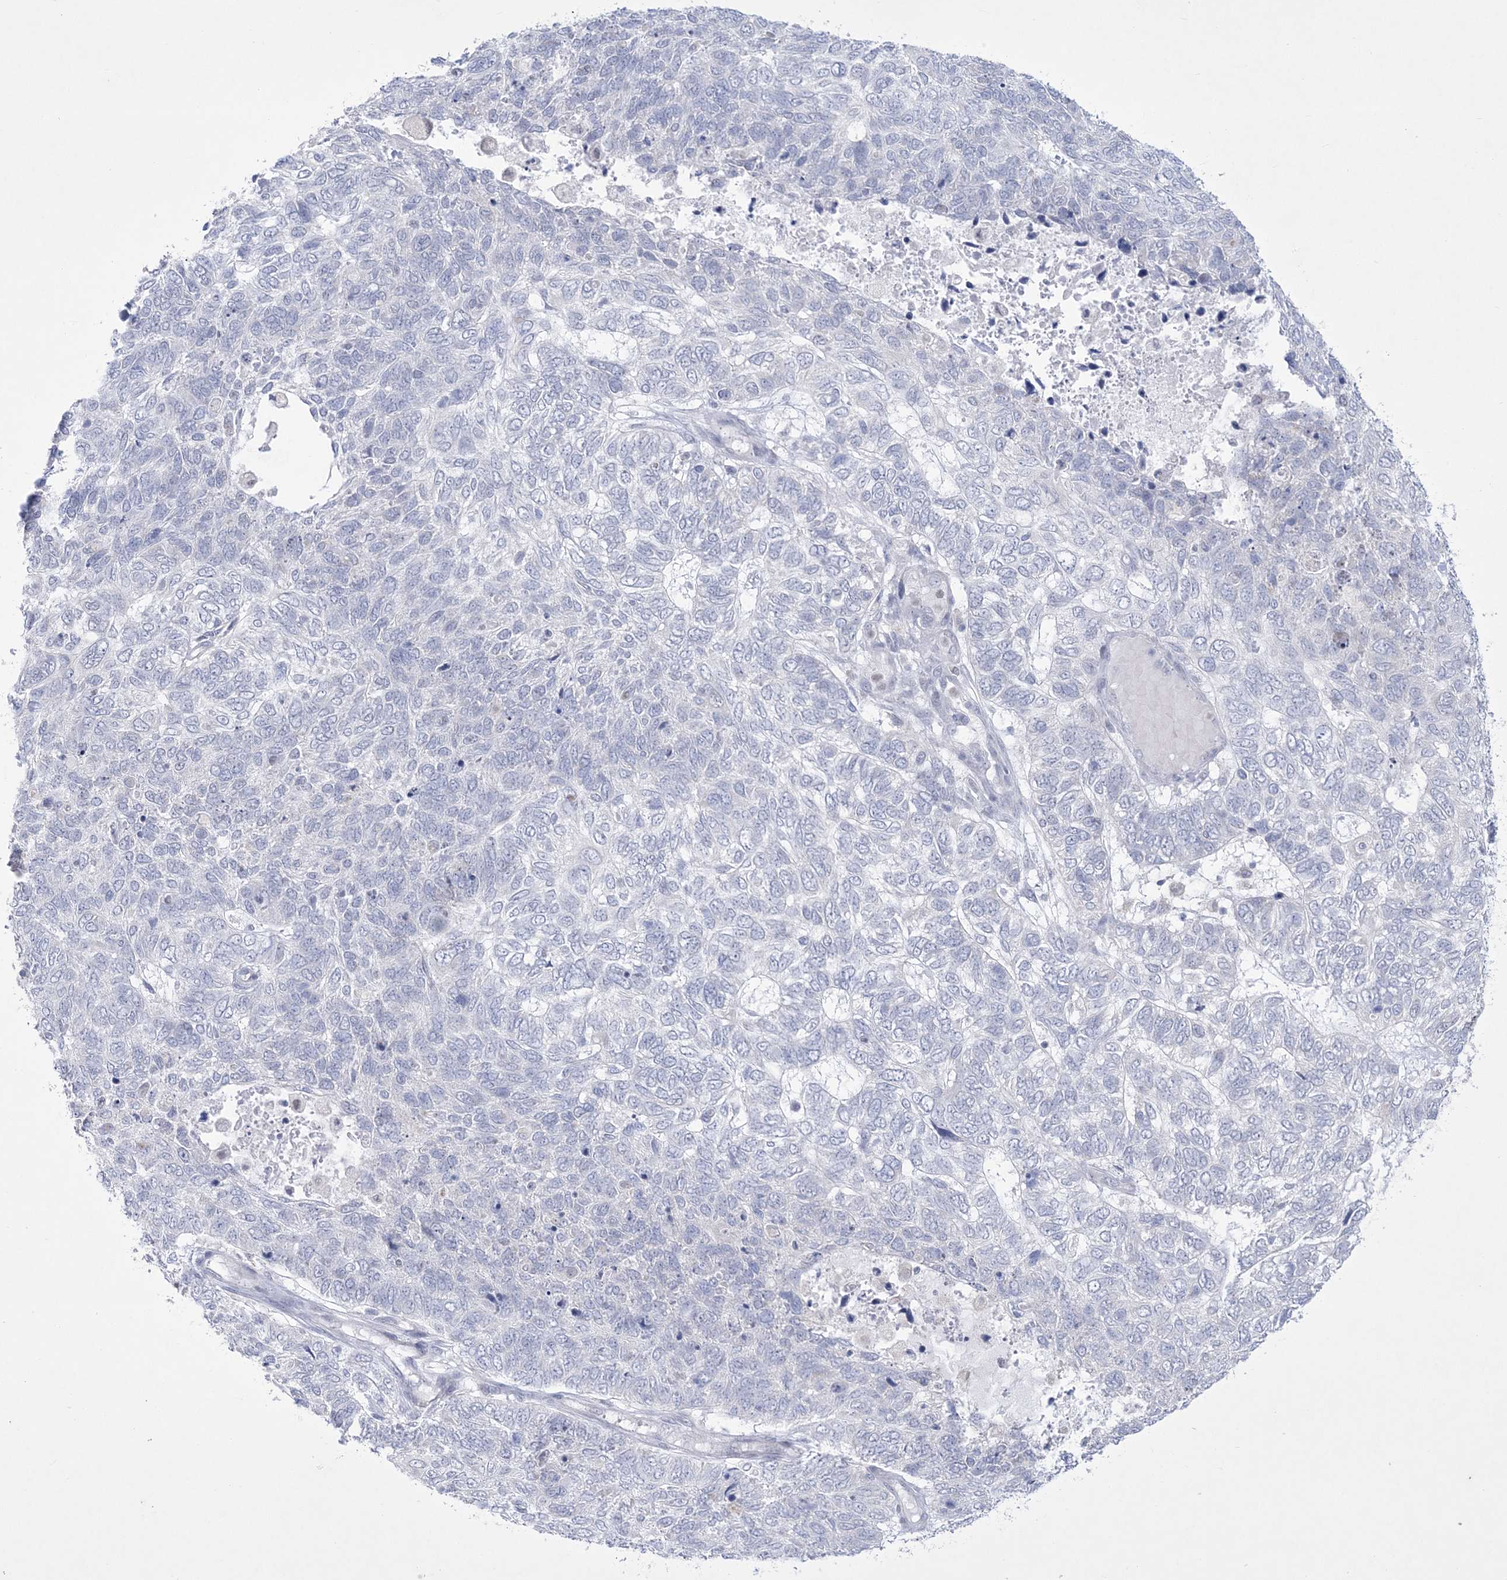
{"staining": {"intensity": "negative", "quantity": "none", "location": "none"}, "tissue": "skin cancer", "cell_type": "Tumor cells", "image_type": "cancer", "snomed": [{"axis": "morphology", "description": "Basal cell carcinoma"}, {"axis": "topography", "description": "Skin"}], "caption": "A high-resolution image shows immunohistochemistry staining of skin cancer, which demonstrates no significant expression in tumor cells. The staining was performed using DAB (3,3'-diaminobenzidine) to visualize the protein expression in brown, while the nuclei were stained in blue with hematoxylin (Magnification: 20x).", "gene": "WDR27", "patient": {"sex": "female", "age": 65}}